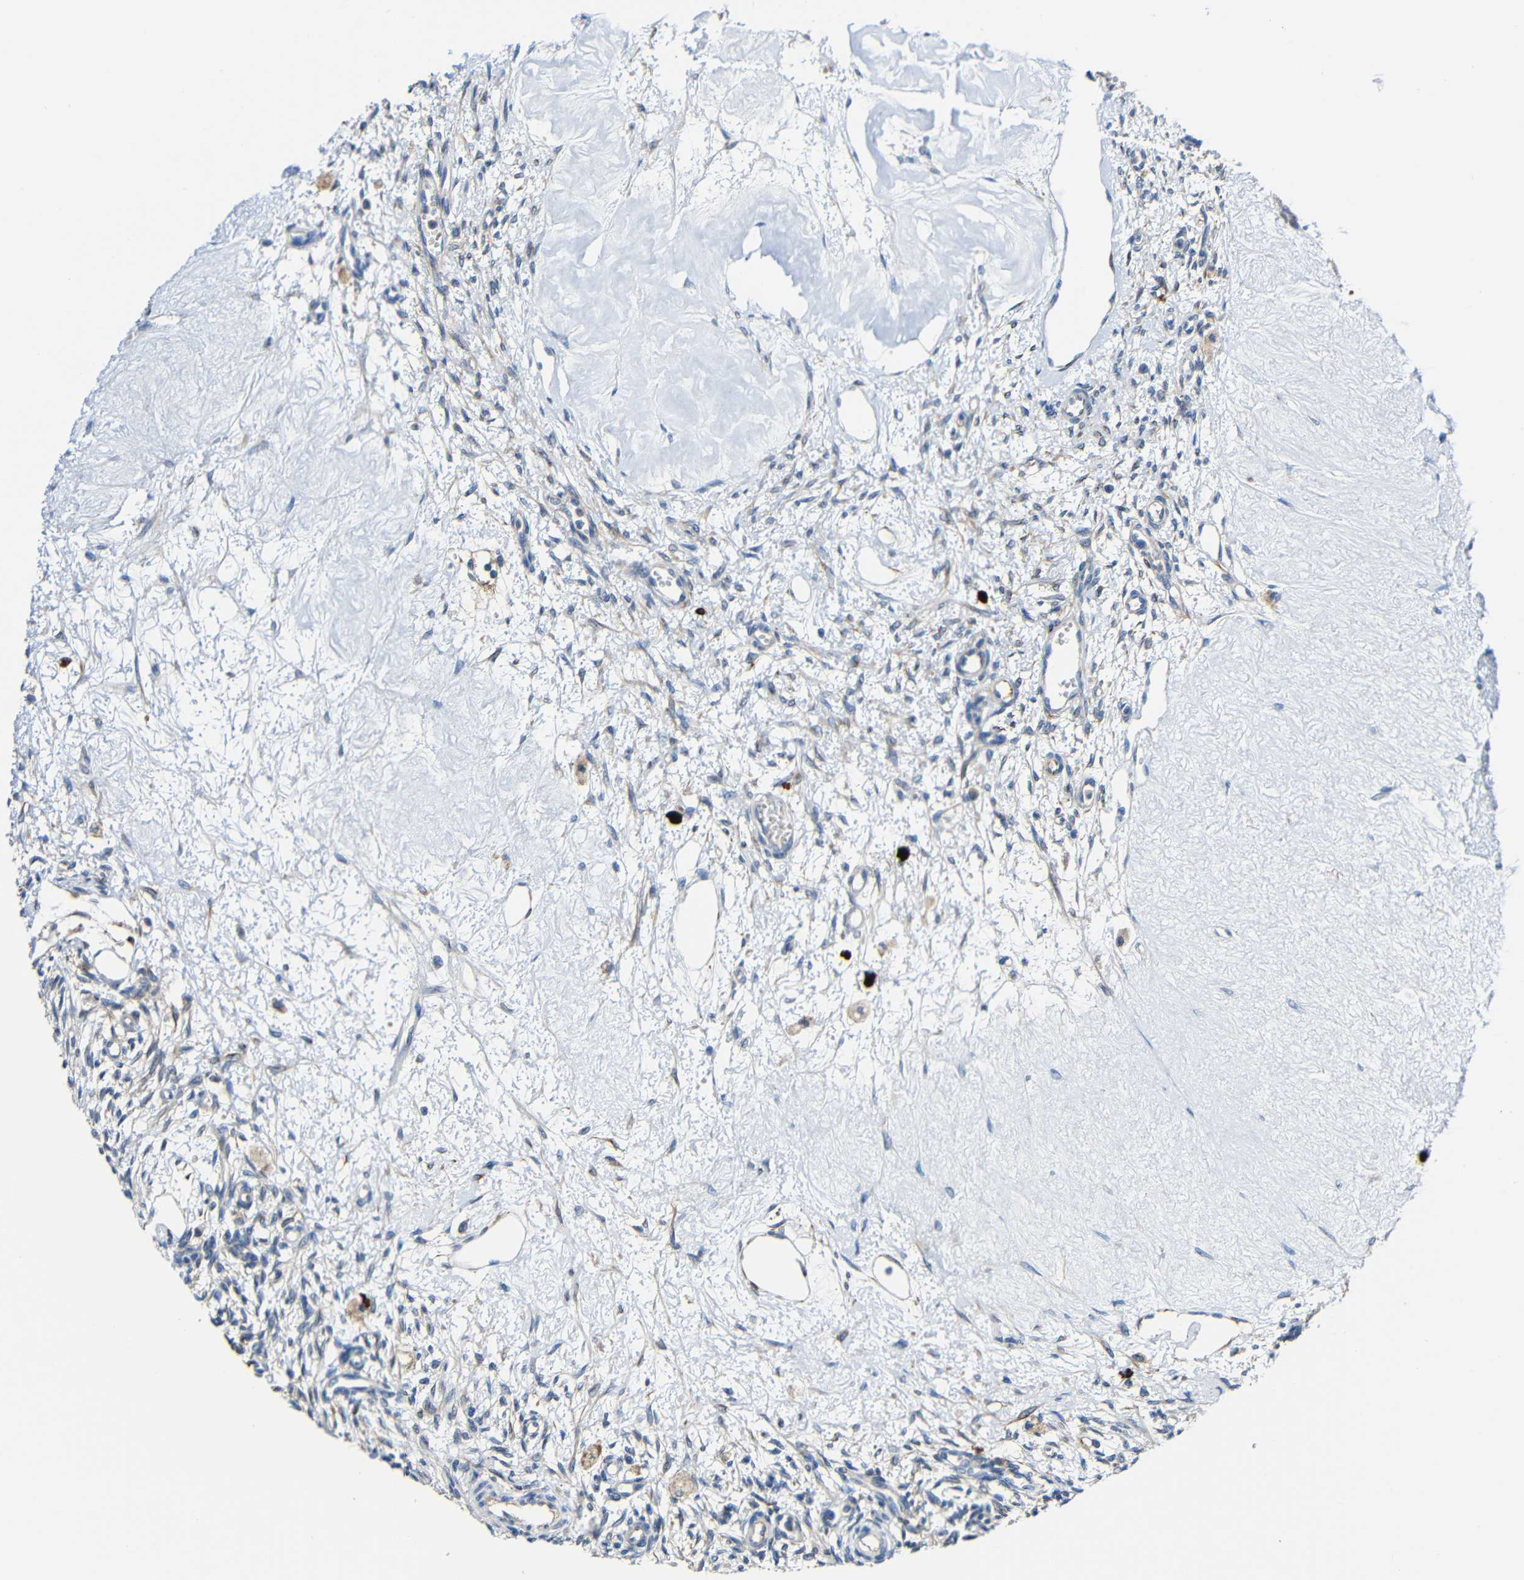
{"staining": {"intensity": "weak", "quantity": "<25%", "location": "cytoplasmic/membranous"}, "tissue": "ovary", "cell_type": "Ovarian stroma cells", "image_type": "normal", "snomed": [{"axis": "morphology", "description": "Normal tissue, NOS"}, {"axis": "topography", "description": "Ovary"}], "caption": "Immunohistochemistry photomicrograph of unremarkable ovary: ovary stained with DAB demonstrates no significant protein expression in ovarian stroma cells.", "gene": "DCLK1", "patient": {"sex": "female", "age": 33}}